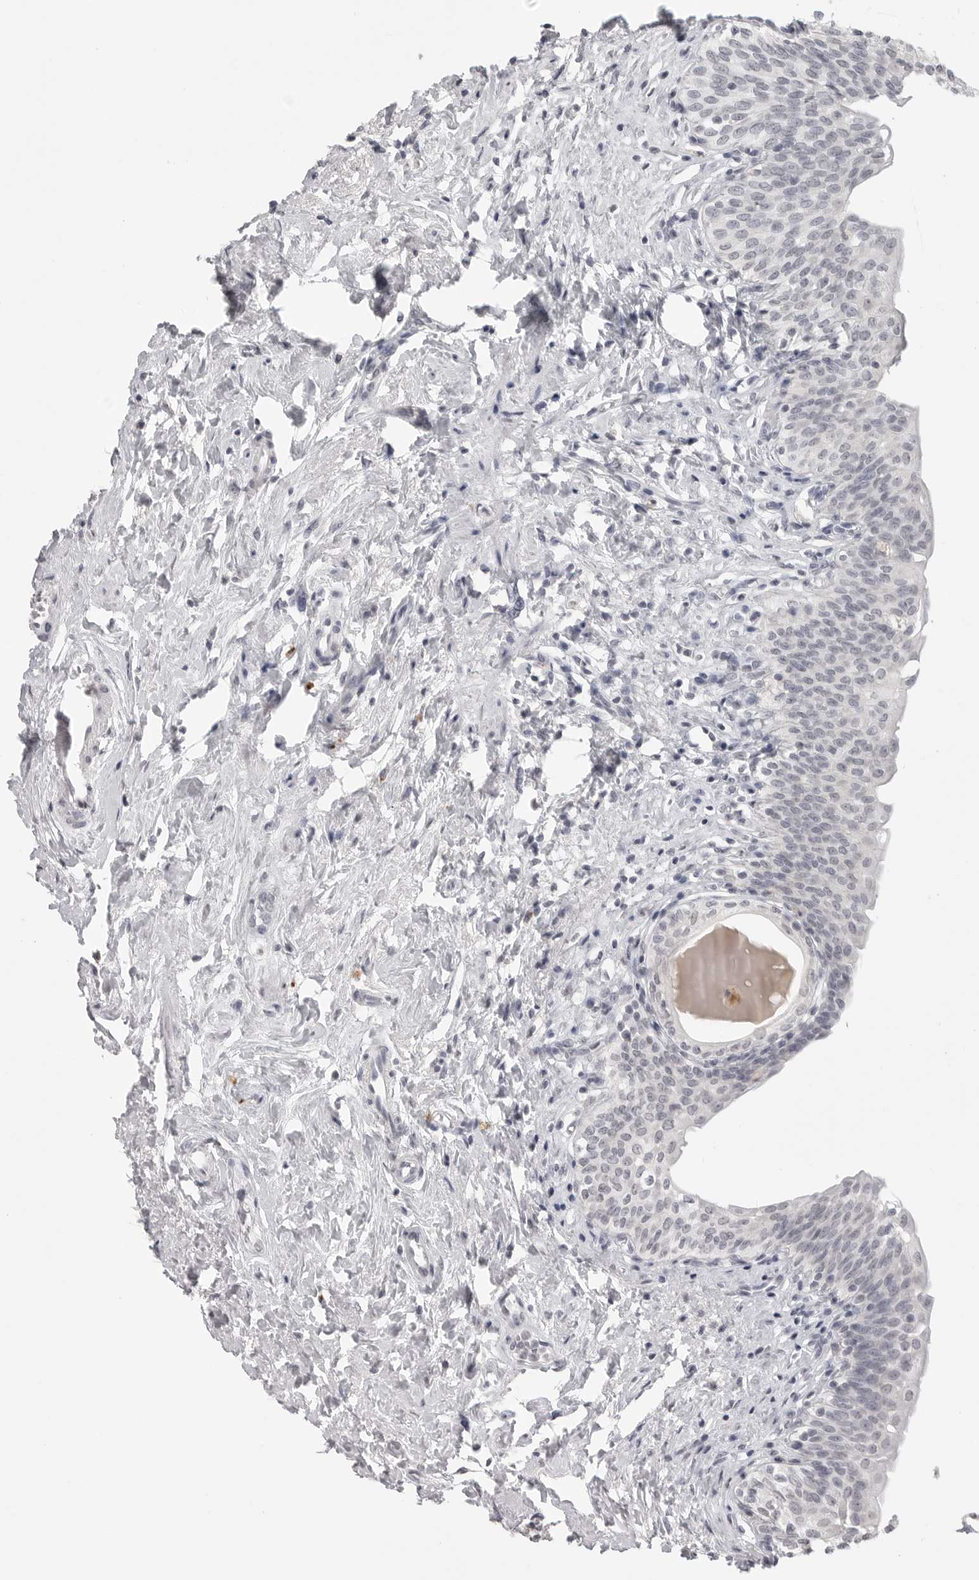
{"staining": {"intensity": "negative", "quantity": "none", "location": "none"}, "tissue": "urinary bladder", "cell_type": "Urothelial cells", "image_type": "normal", "snomed": [{"axis": "morphology", "description": "Normal tissue, NOS"}, {"axis": "topography", "description": "Urinary bladder"}], "caption": "Protein analysis of benign urinary bladder shows no significant expression in urothelial cells.", "gene": "PRSS1", "patient": {"sex": "male", "age": 83}}